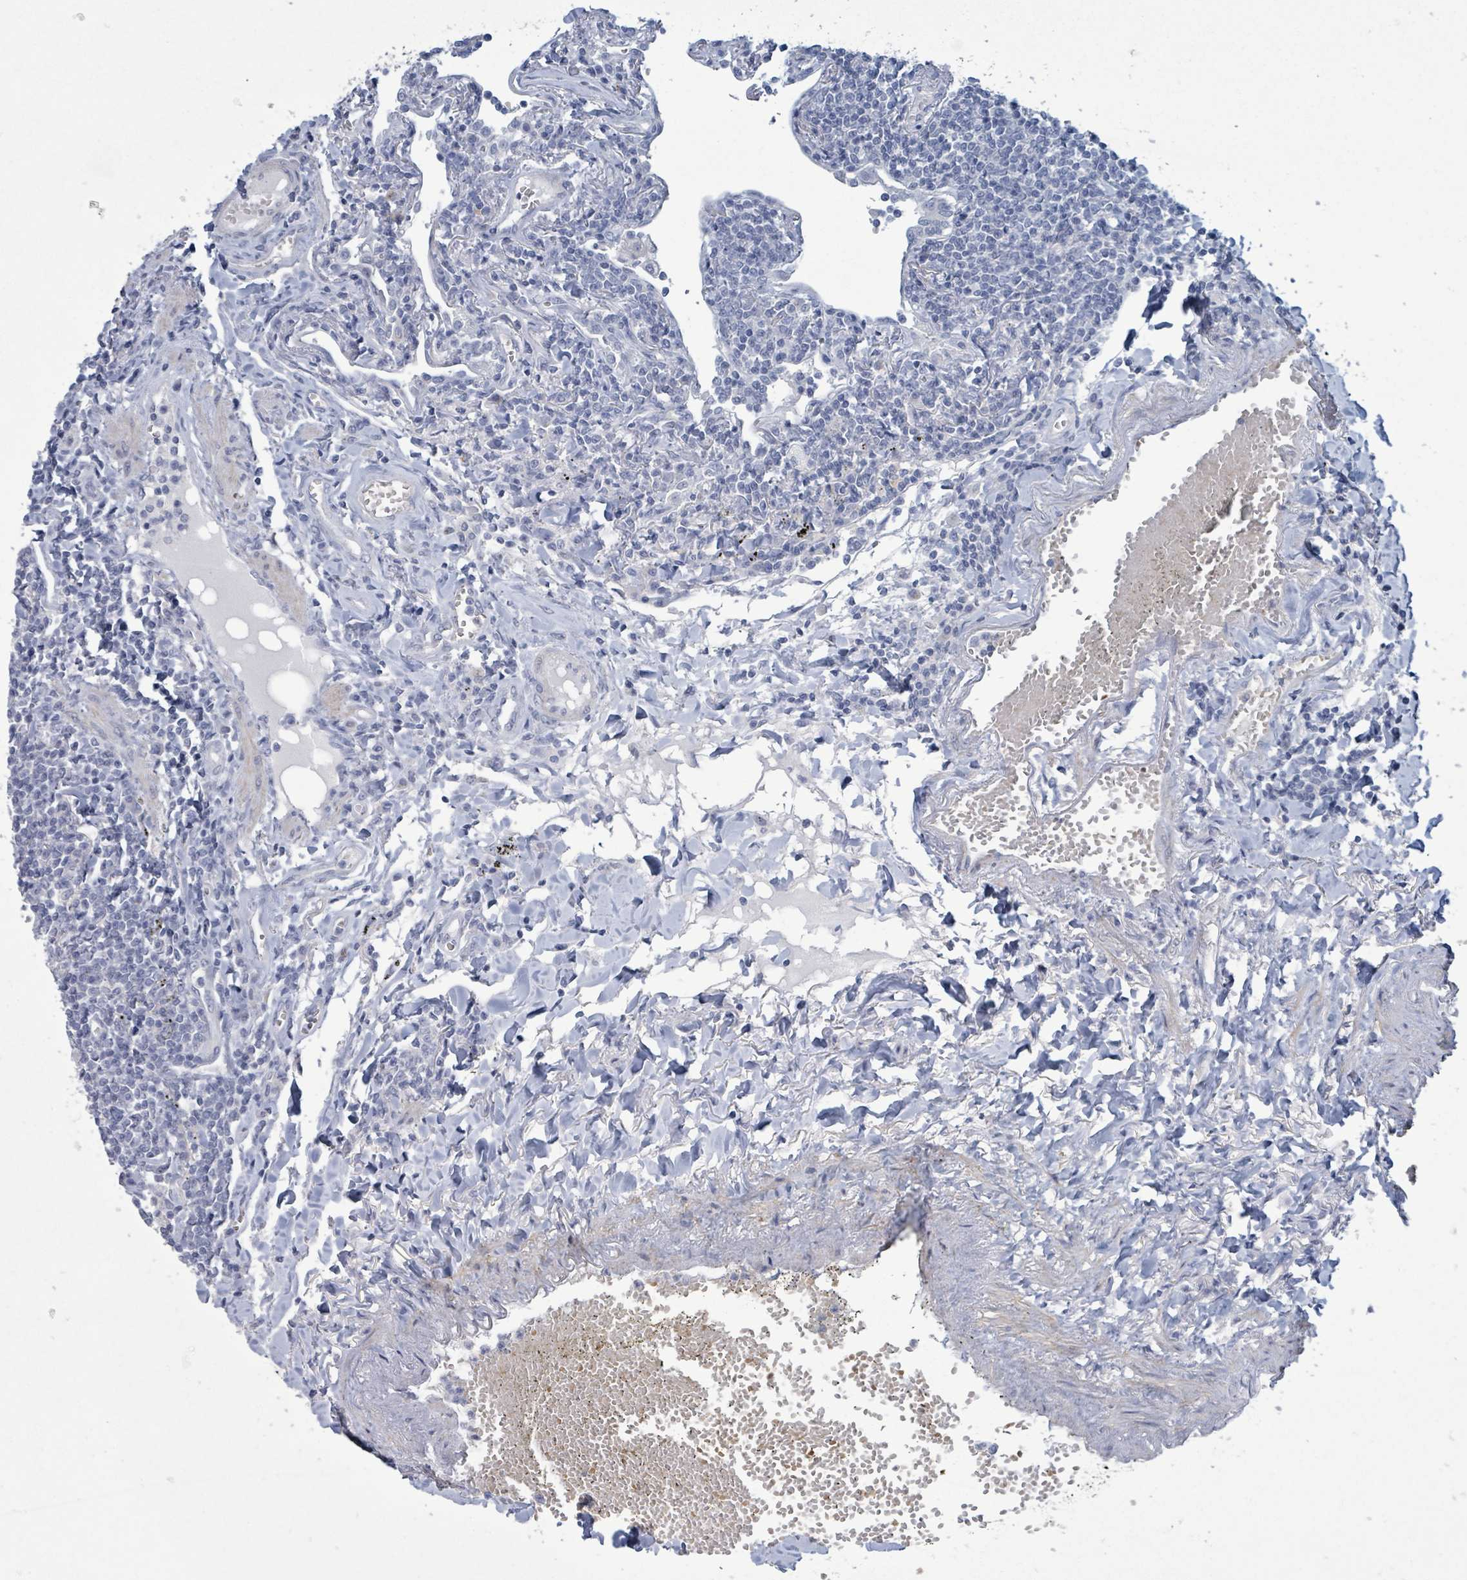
{"staining": {"intensity": "negative", "quantity": "none", "location": "none"}, "tissue": "lymphoma", "cell_type": "Tumor cells", "image_type": "cancer", "snomed": [{"axis": "morphology", "description": "Malignant lymphoma, non-Hodgkin's type, Low grade"}, {"axis": "topography", "description": "Lung"}], "caption": "The micrograph demonstrates no significant staining in tumor cells of malignant lymphoma, non-Hodgkin's type (low-grade).", "gene": "PKLR", "patient": {"sex": "female", "age": 71}}